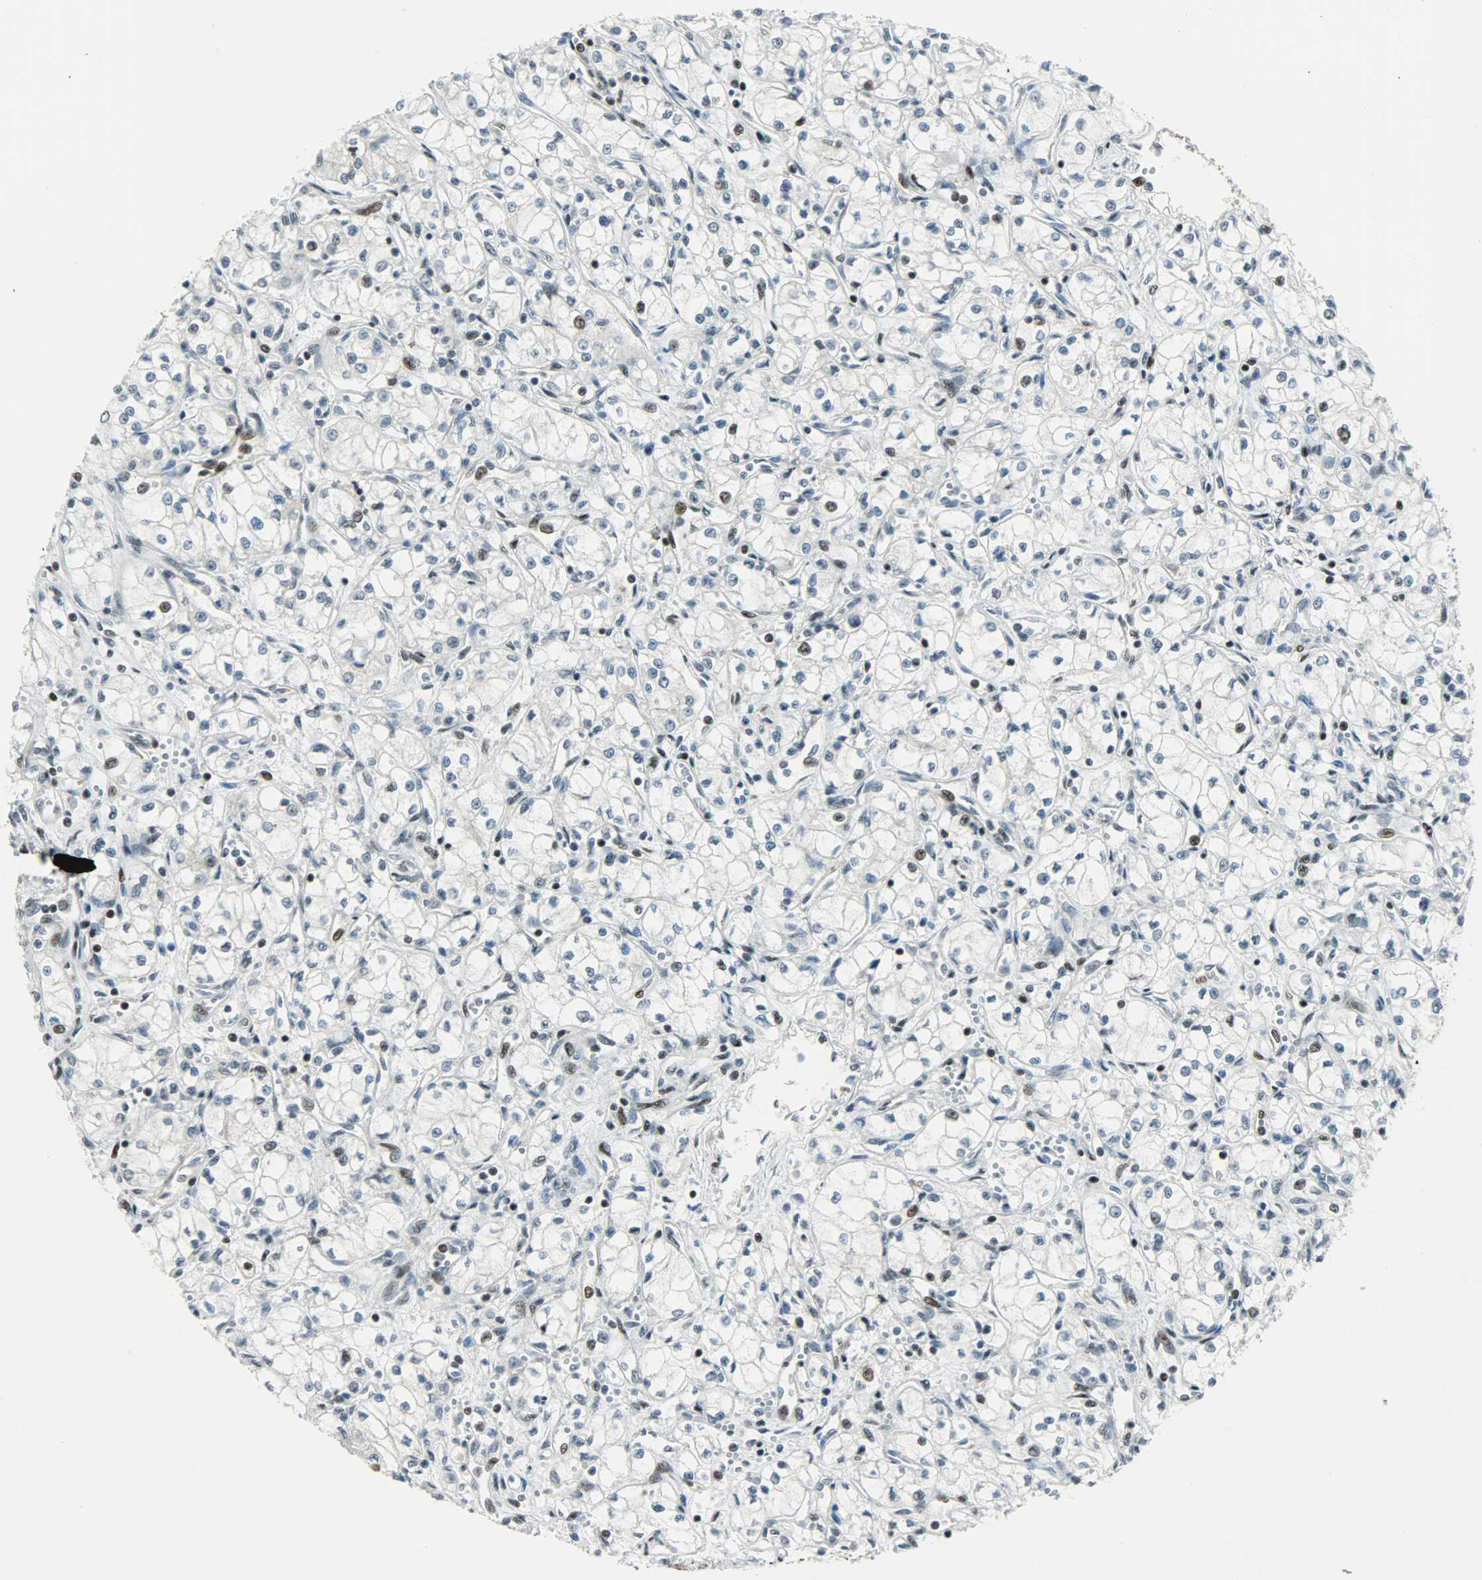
{"staining": {"intensity": "weak", "quantity": "<25%", "location": "nuclear"}, "tissue": "renal cancer", "cell_type": "Tumor cells", "image_type": "cancer", "snomed": [{"axis": "morphology", "description": "Normal tissue, NOS"}, {"axis": "morphology", "description": "Adenocarcinoma, NOS"}, {"axis": "topography", "description": "Kidney"}], "caption": "Tumor cells are negative for protein expression in human renal cancer.", "gene": "IL15", "patient": {"sex": "male", "age": 59}}